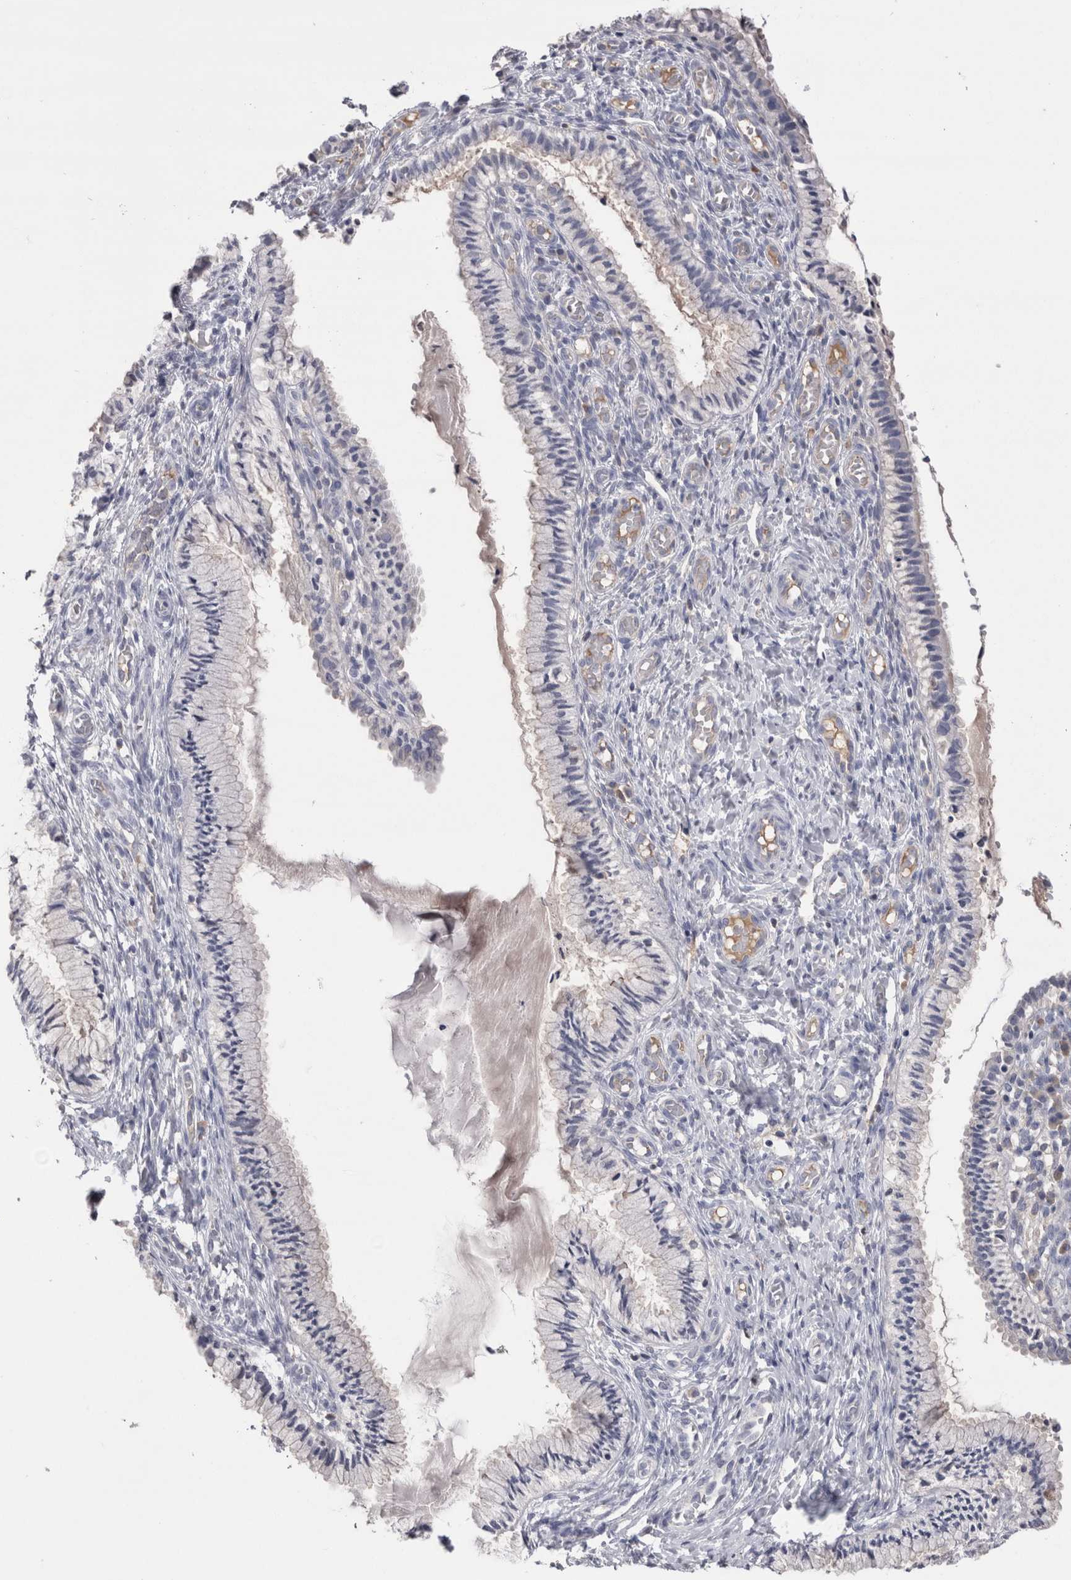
{"staining": {"intensity": "negative", "quantity": "none", "location": "none"}, "tissue": "cervix", "cell_type": "Glandular cells", "image_type": "normal", "snomed": [{"axis": "morphology", "description": "Normal tissue, NOS"}, {"axis": "topography", "description": "Cervix"}], "caption": "Immunohistochemistry image of normal cervix stained for a protein (brown), which demonstrates no expression in glandular cells.", "gene": "REG1A", "patient": {"sex": "female", "age": 27}}